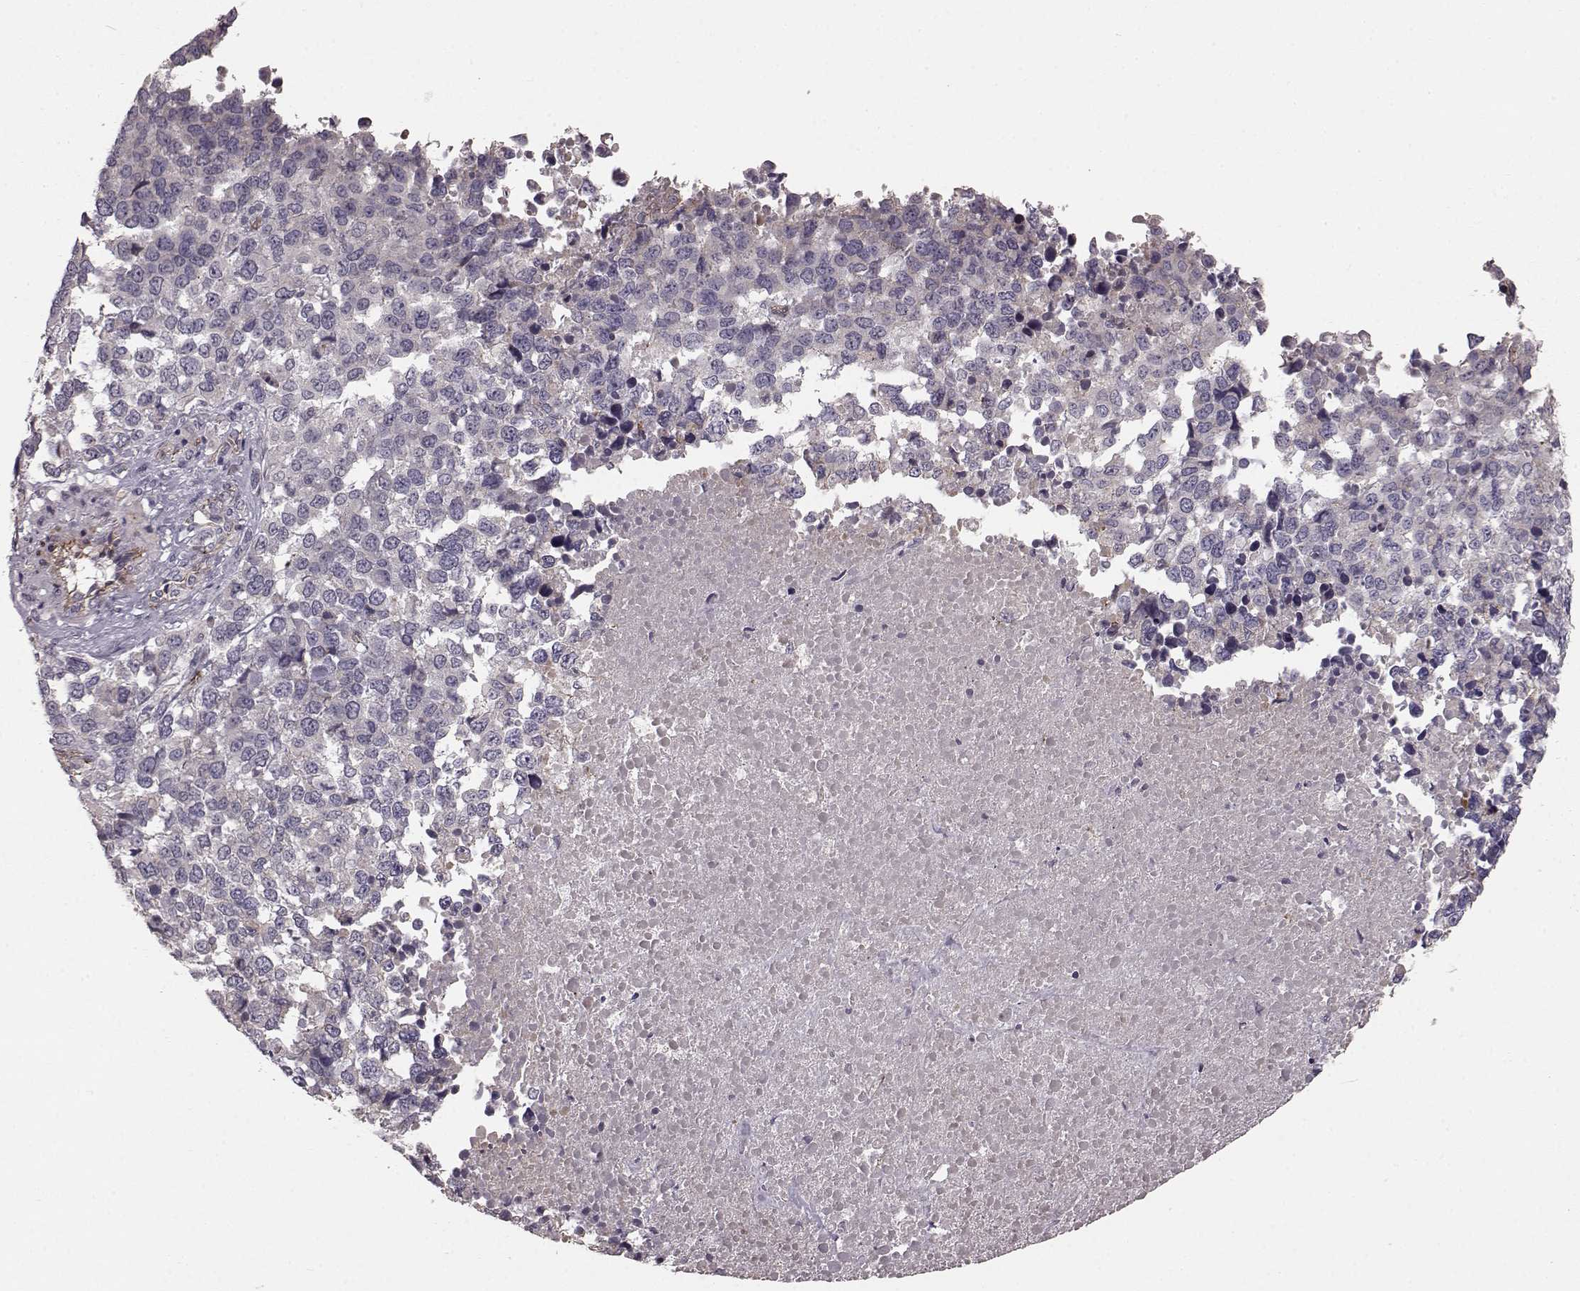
{"staining": {"intensity": "negative", "quantity": "none", "location": "none"}, "tissue": "melanoma", "cell_type": "Tumor cells", "image_type": "cancer", "snomed": [{"axis": "morphology", "description": "Malignant melanoma, Metastatic site"}, {"axis": "topography", "description": "Skin"}], "caption": "This micrograph is of malignant melanoma (metastatic site) stained with immunohistochemistry (IHC) to label a protein in brown with the nuclei are counter-stained blue. There is no positivity in tumor cells.", "gene": "SLC22A18", "patient": {"sex": "male", "age": 84}}